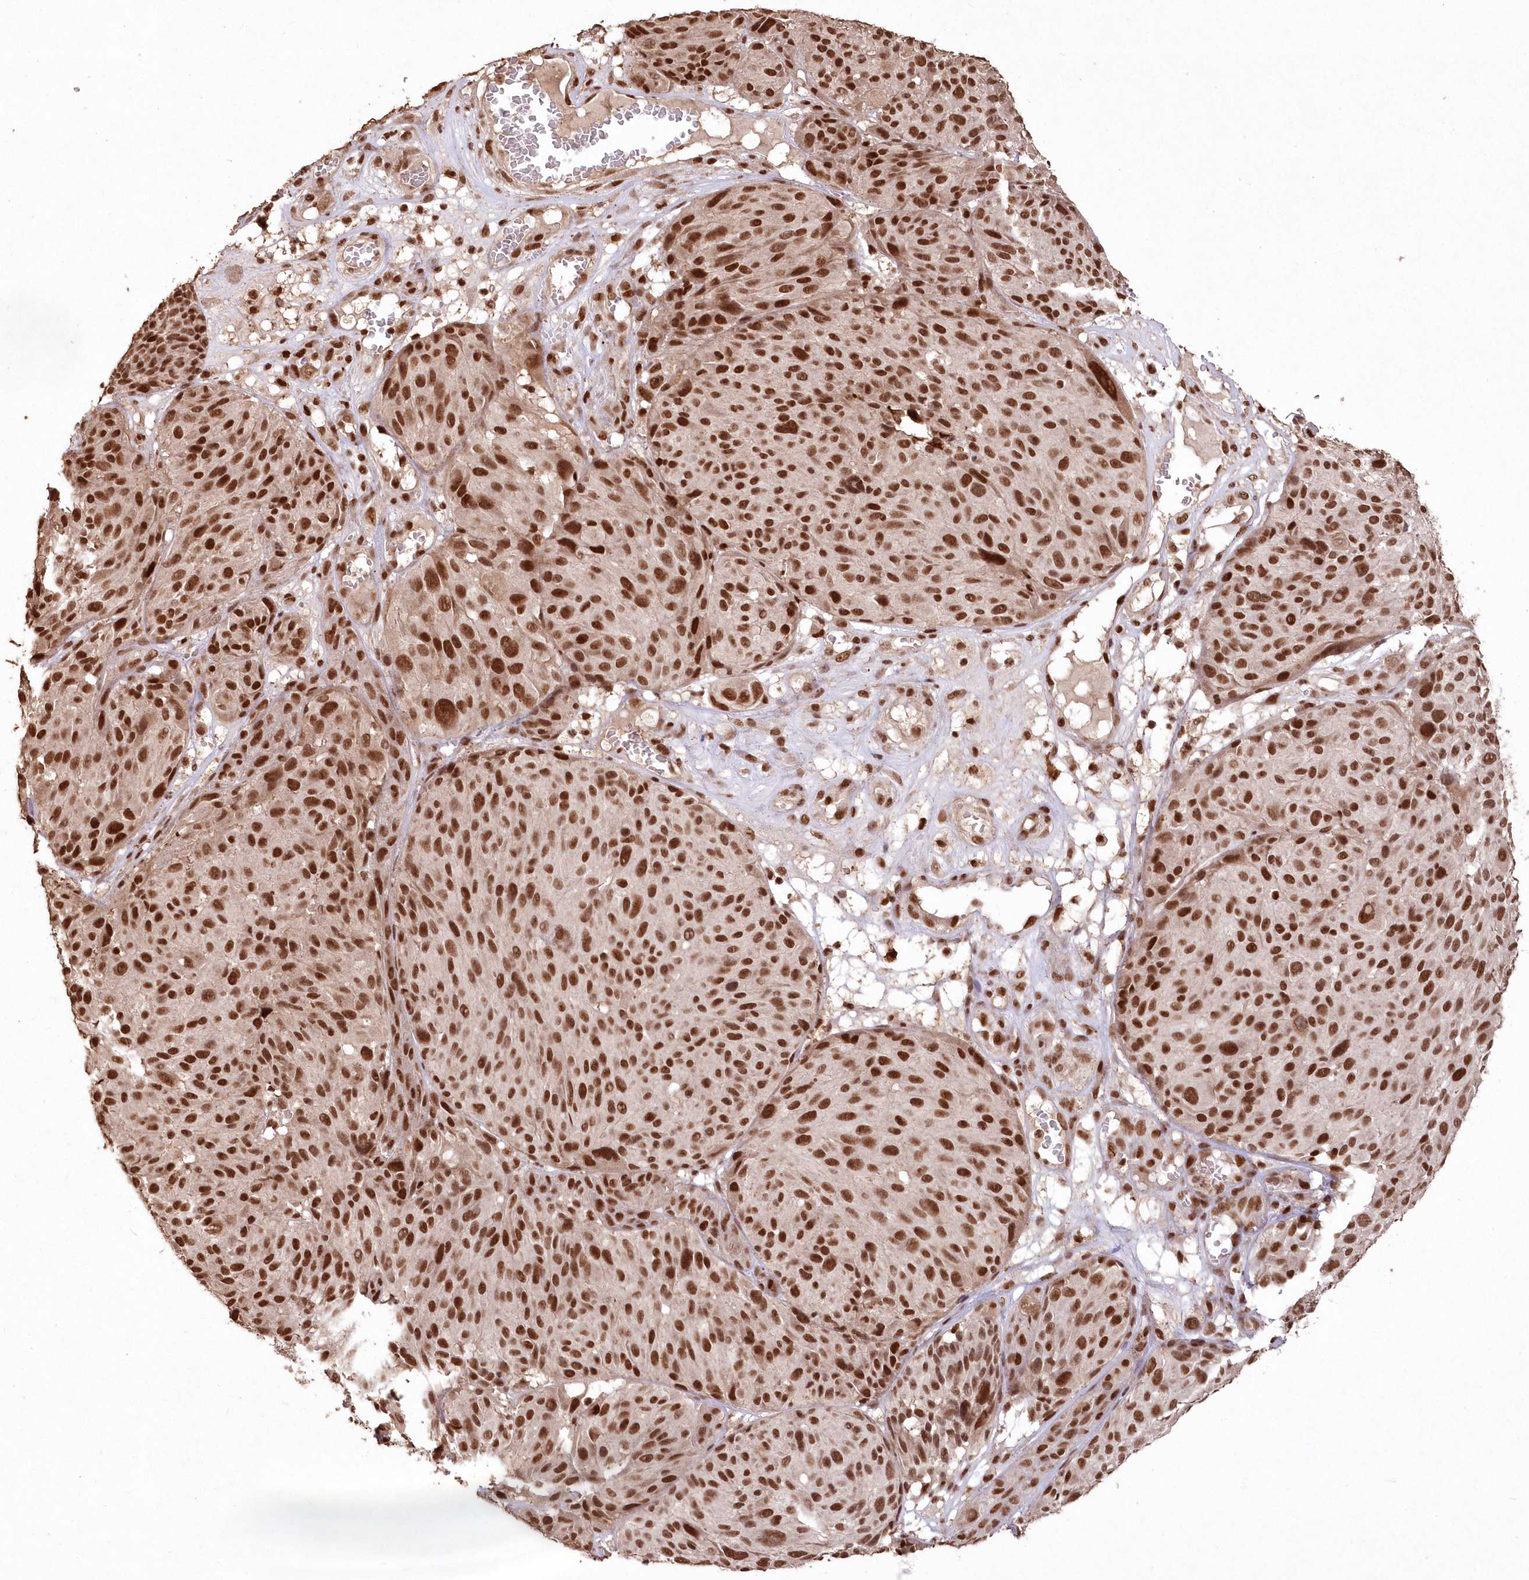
{"staining": {"intensity": "strong", "quantity": ">75%", "location": "nuclear"}, "tissue": "melanoma", "cell_type": "Tumor cells", "image_type": "cancer", "snomed": [{"axis": "morphology", "description": "Malignant melanoma, NOS"}, {"axis": "topography", "description": "Skin"}], "caption": "High-power microscopy captured an immunohistochemistry micrograph of melanoma, revealing strong nuclear expression in approximately >75% of tumor cells.", "gene": "PDS5A", "patient": {"sex": "male", "age": 83}}